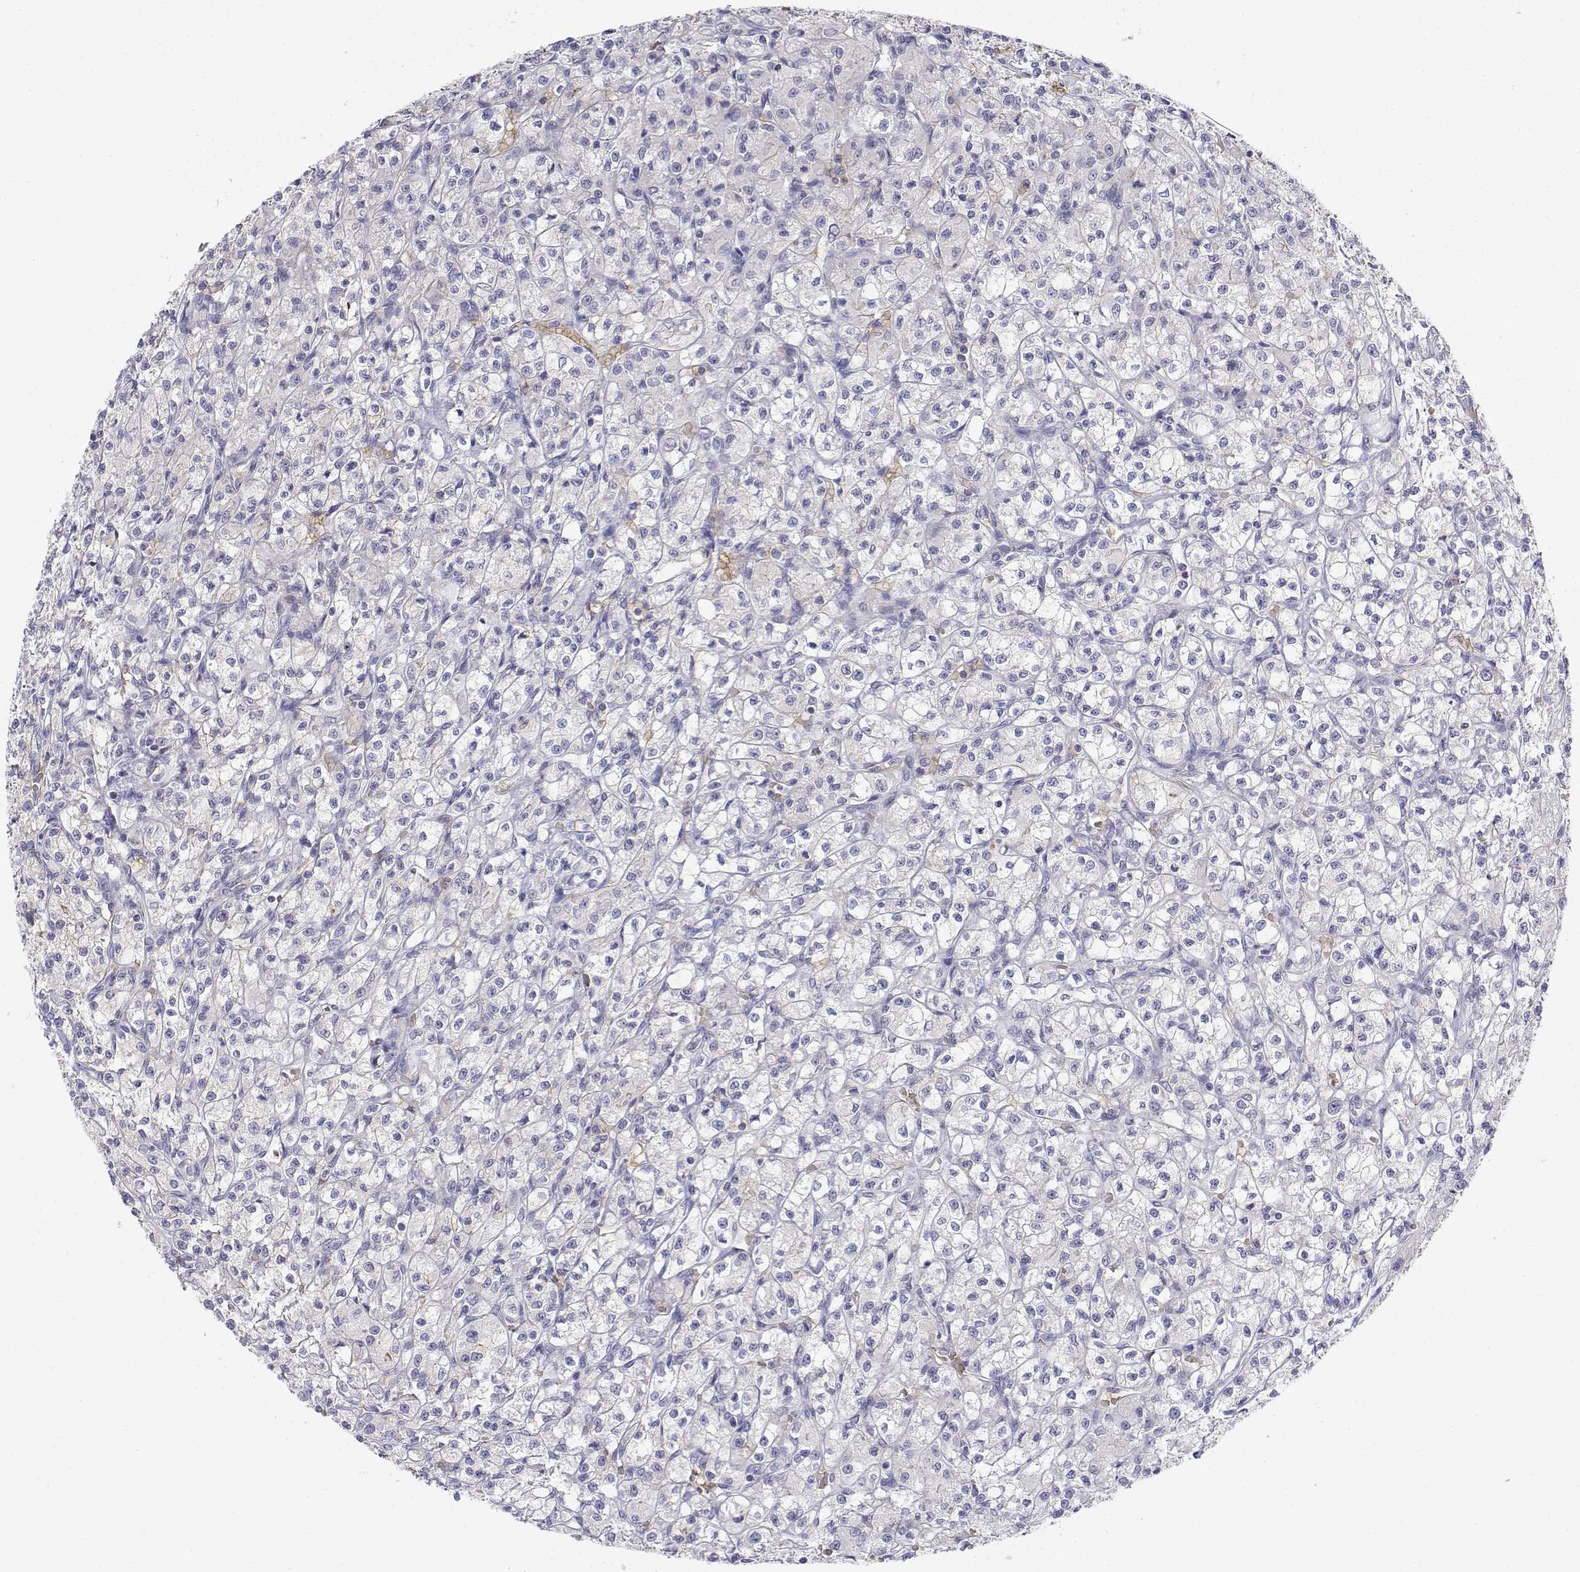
{"staining": {"intensity": "negative", "quantity": "none", "location": "none"}, "tissue": "renal cancer", "cell_type": "Tumor cells", "image_type": "cancer", "snomed": [{"axis": "morphology", "description": "Adenocarcinoma, NOS"}, {"axis": "topography", "description": "Kidney"}], "caption": "Photomicrograph shows no protein positivity in tumor cells of renal adenocarcinoma tissue.", "gene": "CADM1", "patient": {"sex": "female", "age": 70}}